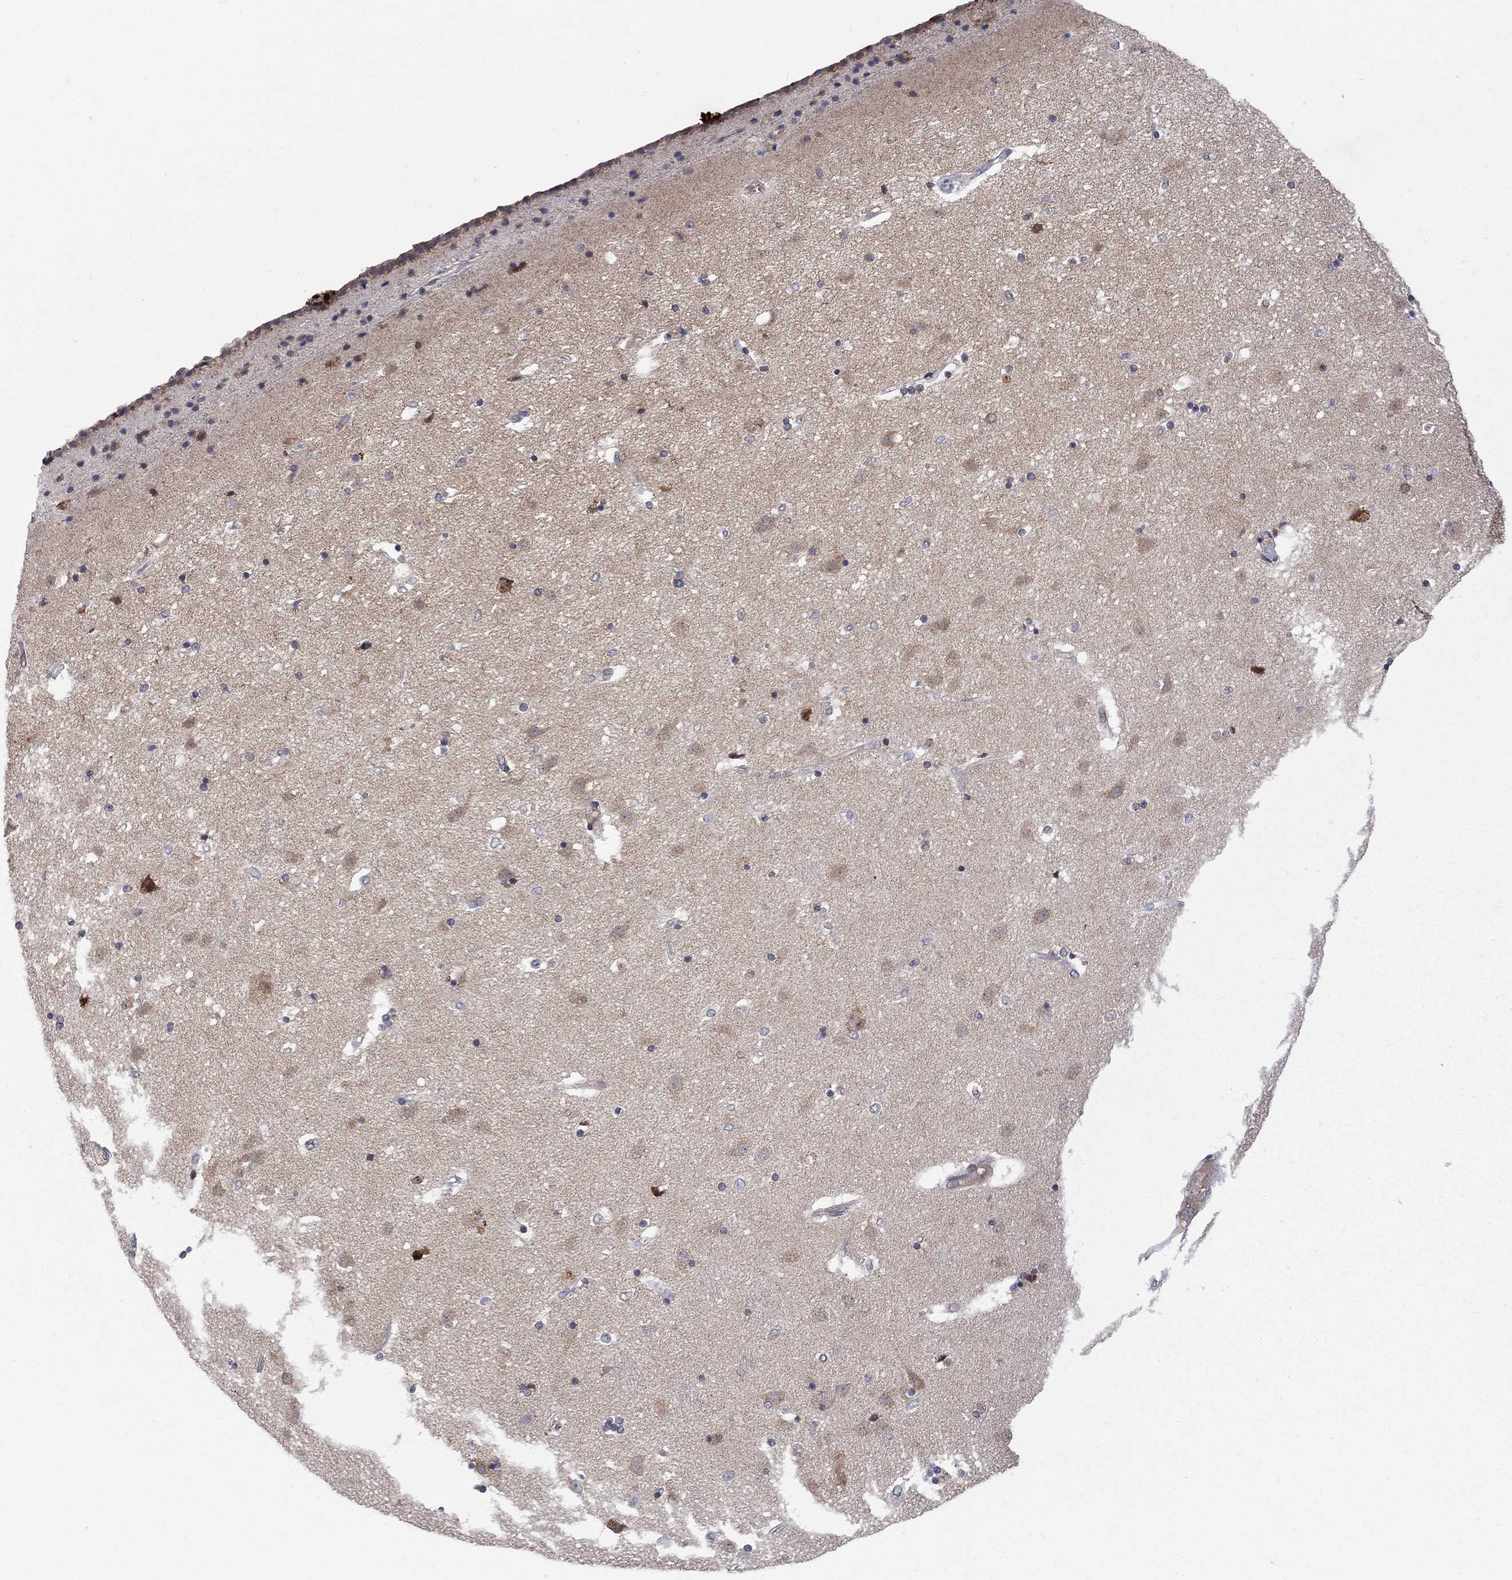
{"staining": {"intensity": "negative", "quantity": "none", "location": "none"}, "tissue": "caudate", "cell_type": "Glial cells", "image_type": "normal", "snomed": [{"axis": "morphology", "description": "Normal tissue, NOS"}, {"axis": "topography", "description": "Lateral ventricle wall"}], "caption": "The immunohistochemistry (IHC) histopathology image has no significant expression in glial cells of caudate. (Brightfield microscopy of DAB IHC at high magnification).", "gene": "CNOT11", "patient": {"sex": "female", "age": 71}}